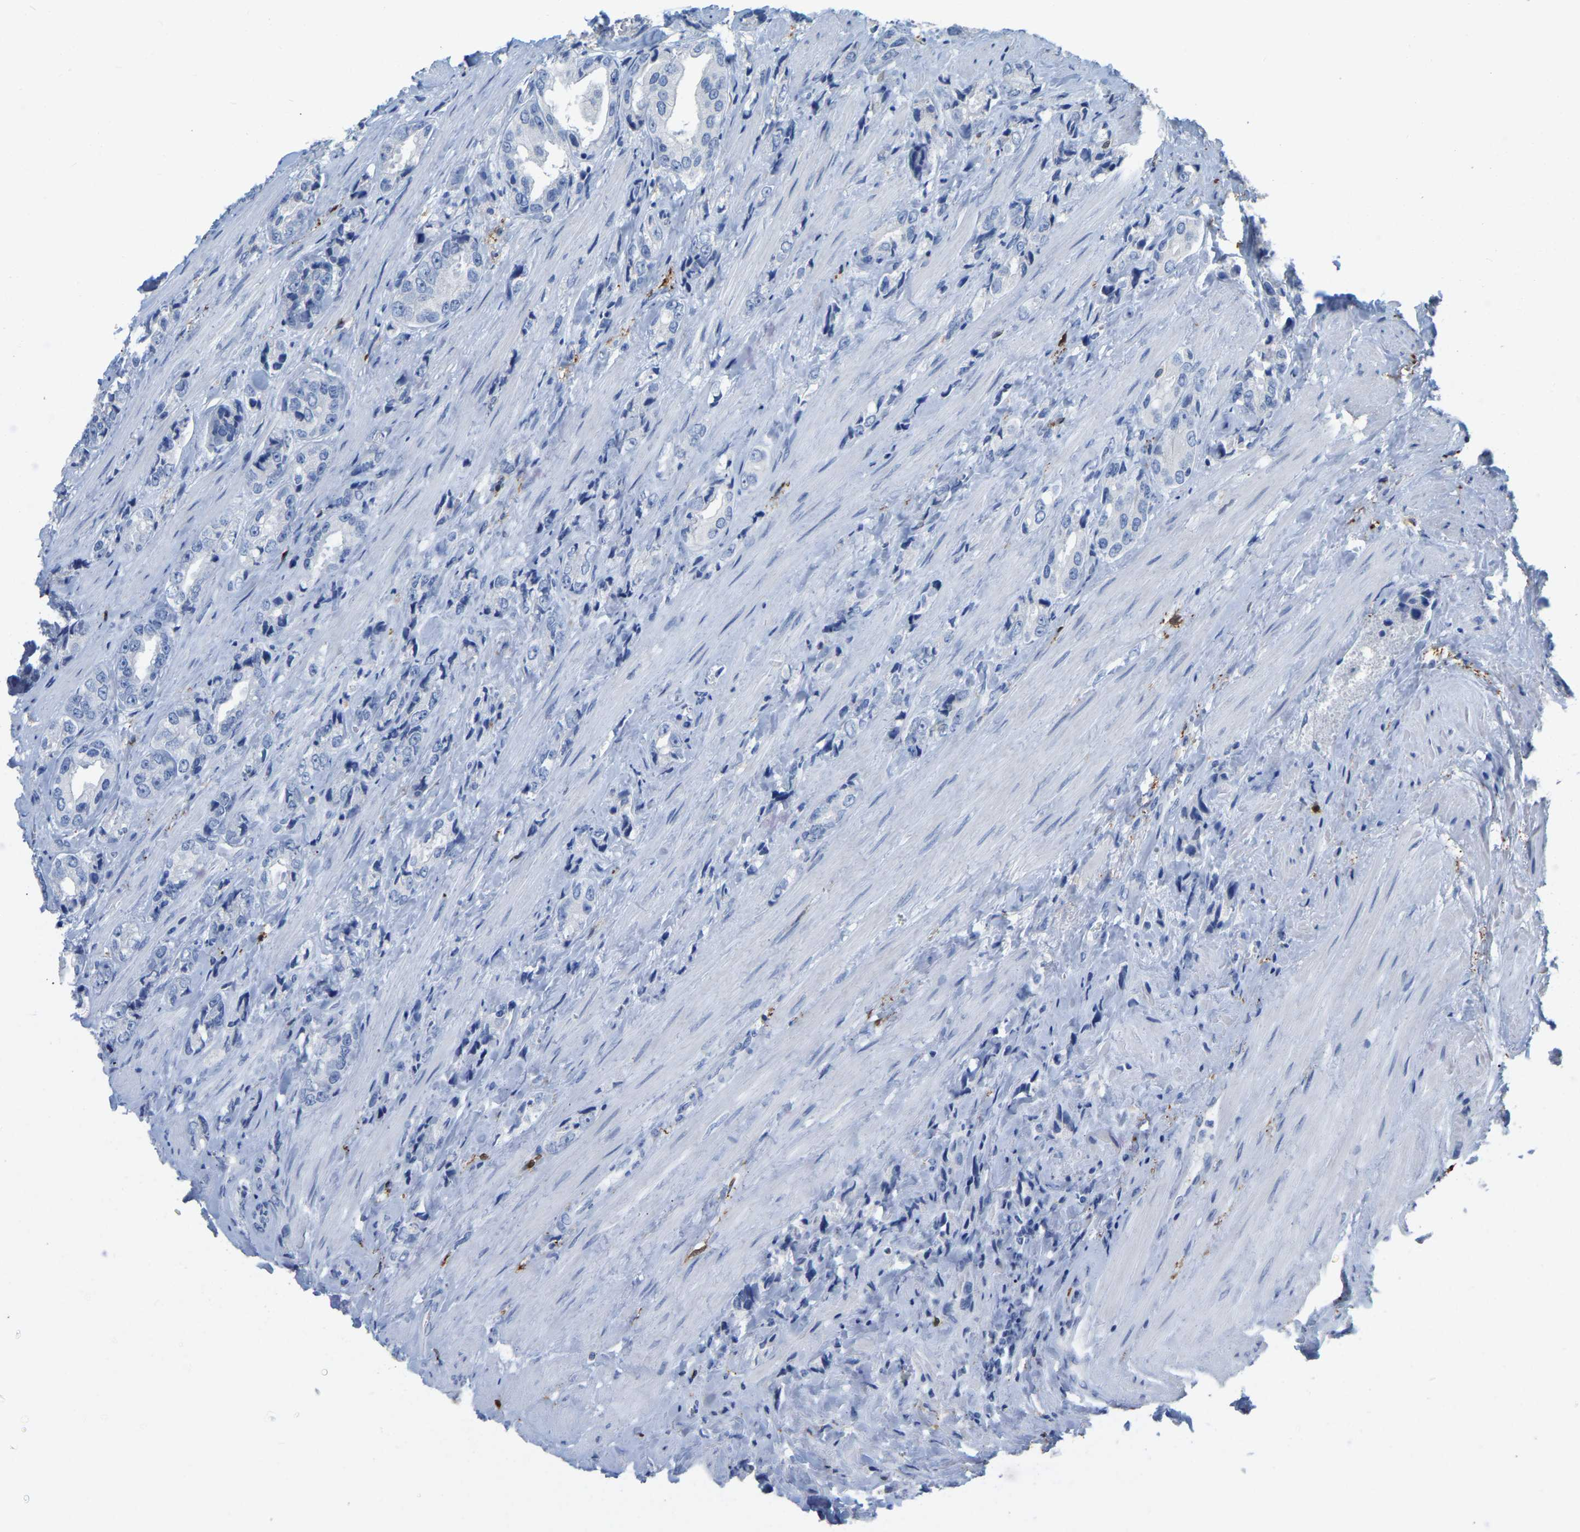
{"staining": {"intensity": "negative", "quantity": "none", "location": "none"}, "tissue": "prostate cancer", "cell_type": "Tumor cells", "image_type": "cancer", "snomed": [{"axis": "morphology", "description": "Adenocarcinoma, High grade"}, {"axis": "topography", "description": "Prostate"}], "caption": "DAB immunohistochemical staining of prostate cancer (high-grade adenocarcinoma) reveals no significant staining in tumor cells.", "gene": "ULBP2", "patient": {"sex": "male", "age": 61}}